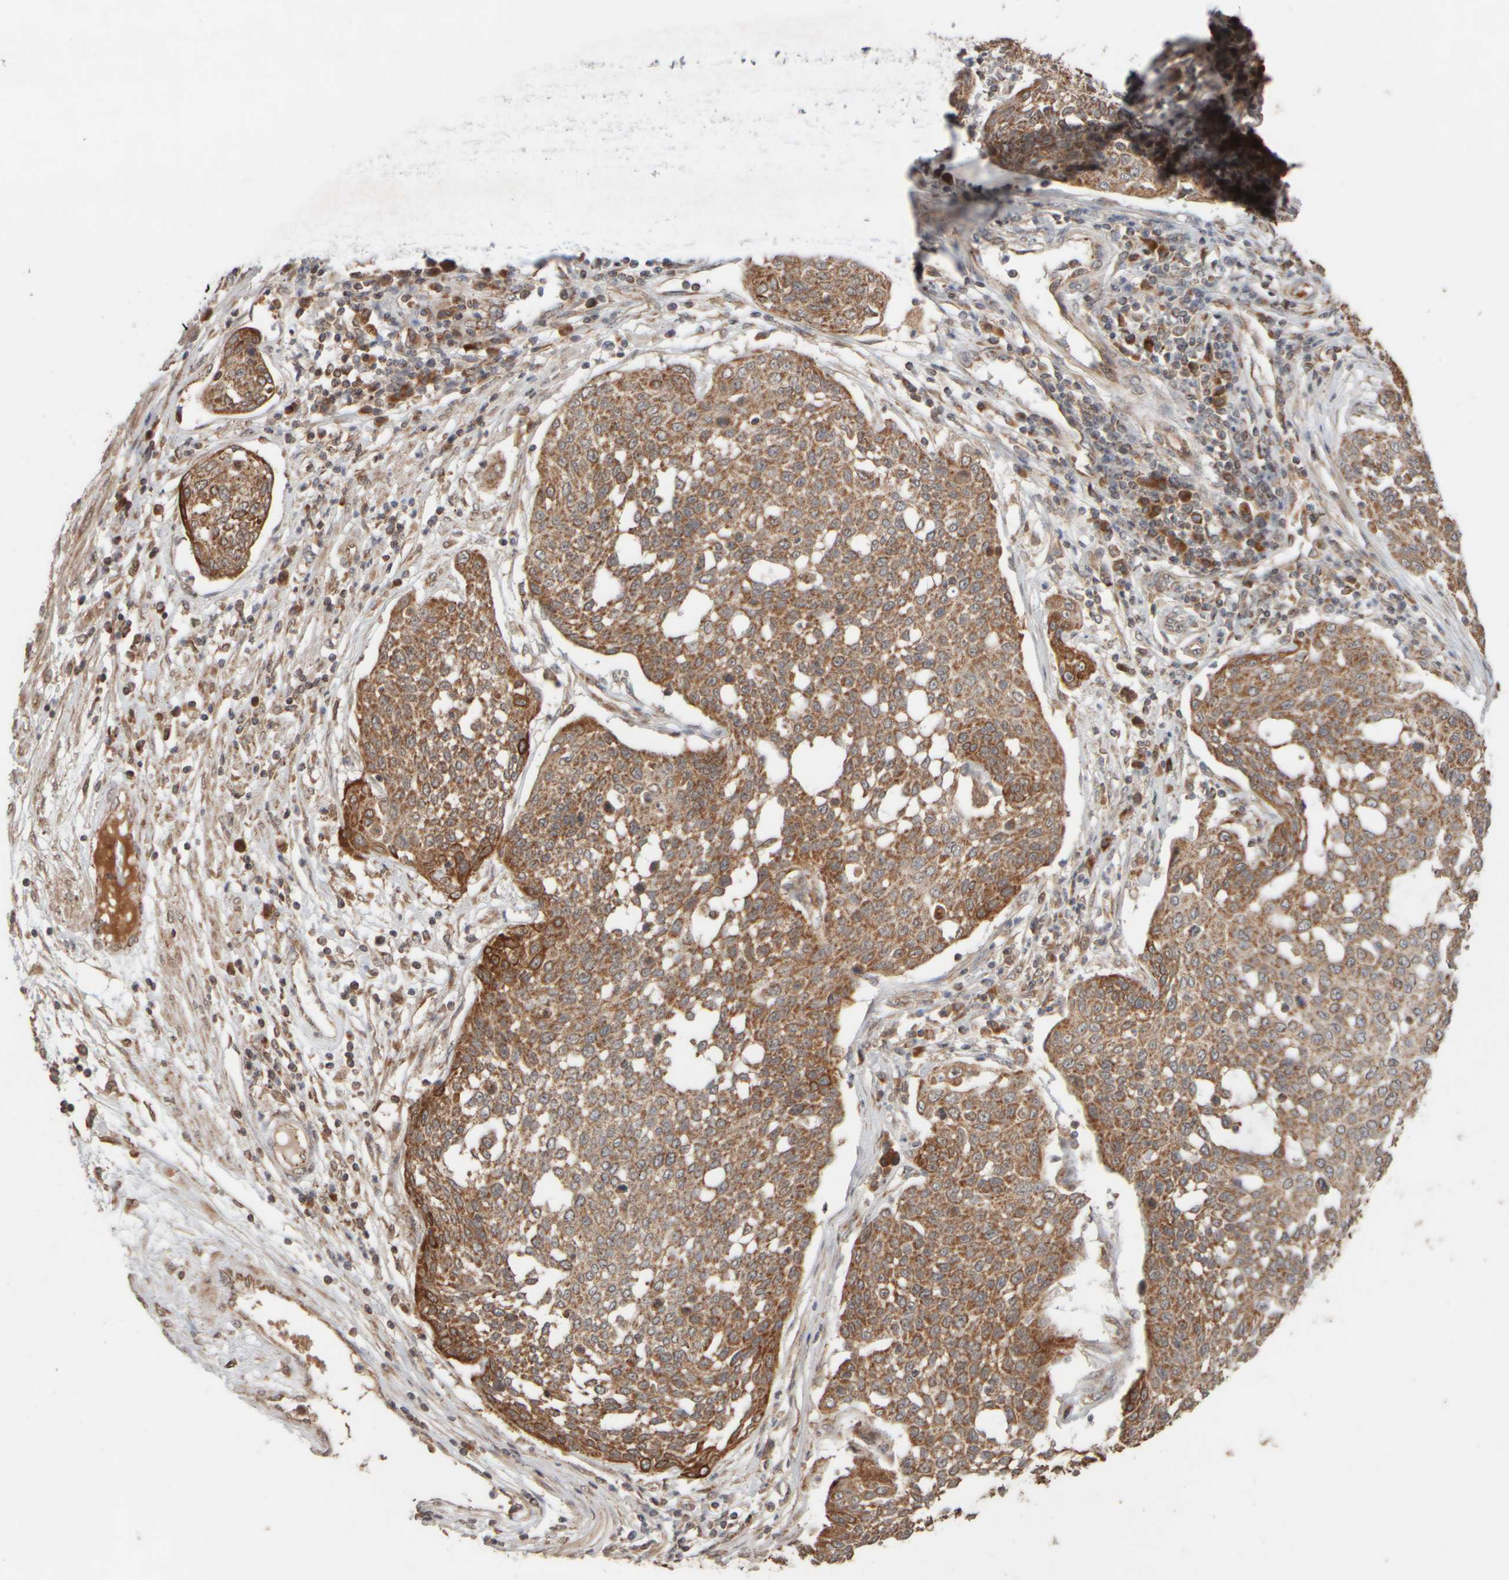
{"staining": {"intensity": "moderate", "quantity": ">75%", "location": "cytoplasmic/membranous"}, "tissue": "cervical cancer", "cell_type": "Tumor cells", "image_type": "cancer", "snomed": [{"axis": "morphology", "description": "Squamous cell carcinoma, NOS"}, {"axis": "topography", "description": "Cervix"}], "caption": "The immunohistochemical stain labels moderate cytoplasmic/membranous staining in tumor cells of cervical cancer tissue.", "gene": "EIF2B3", "patient": {"sex": "female", "age": 34}}